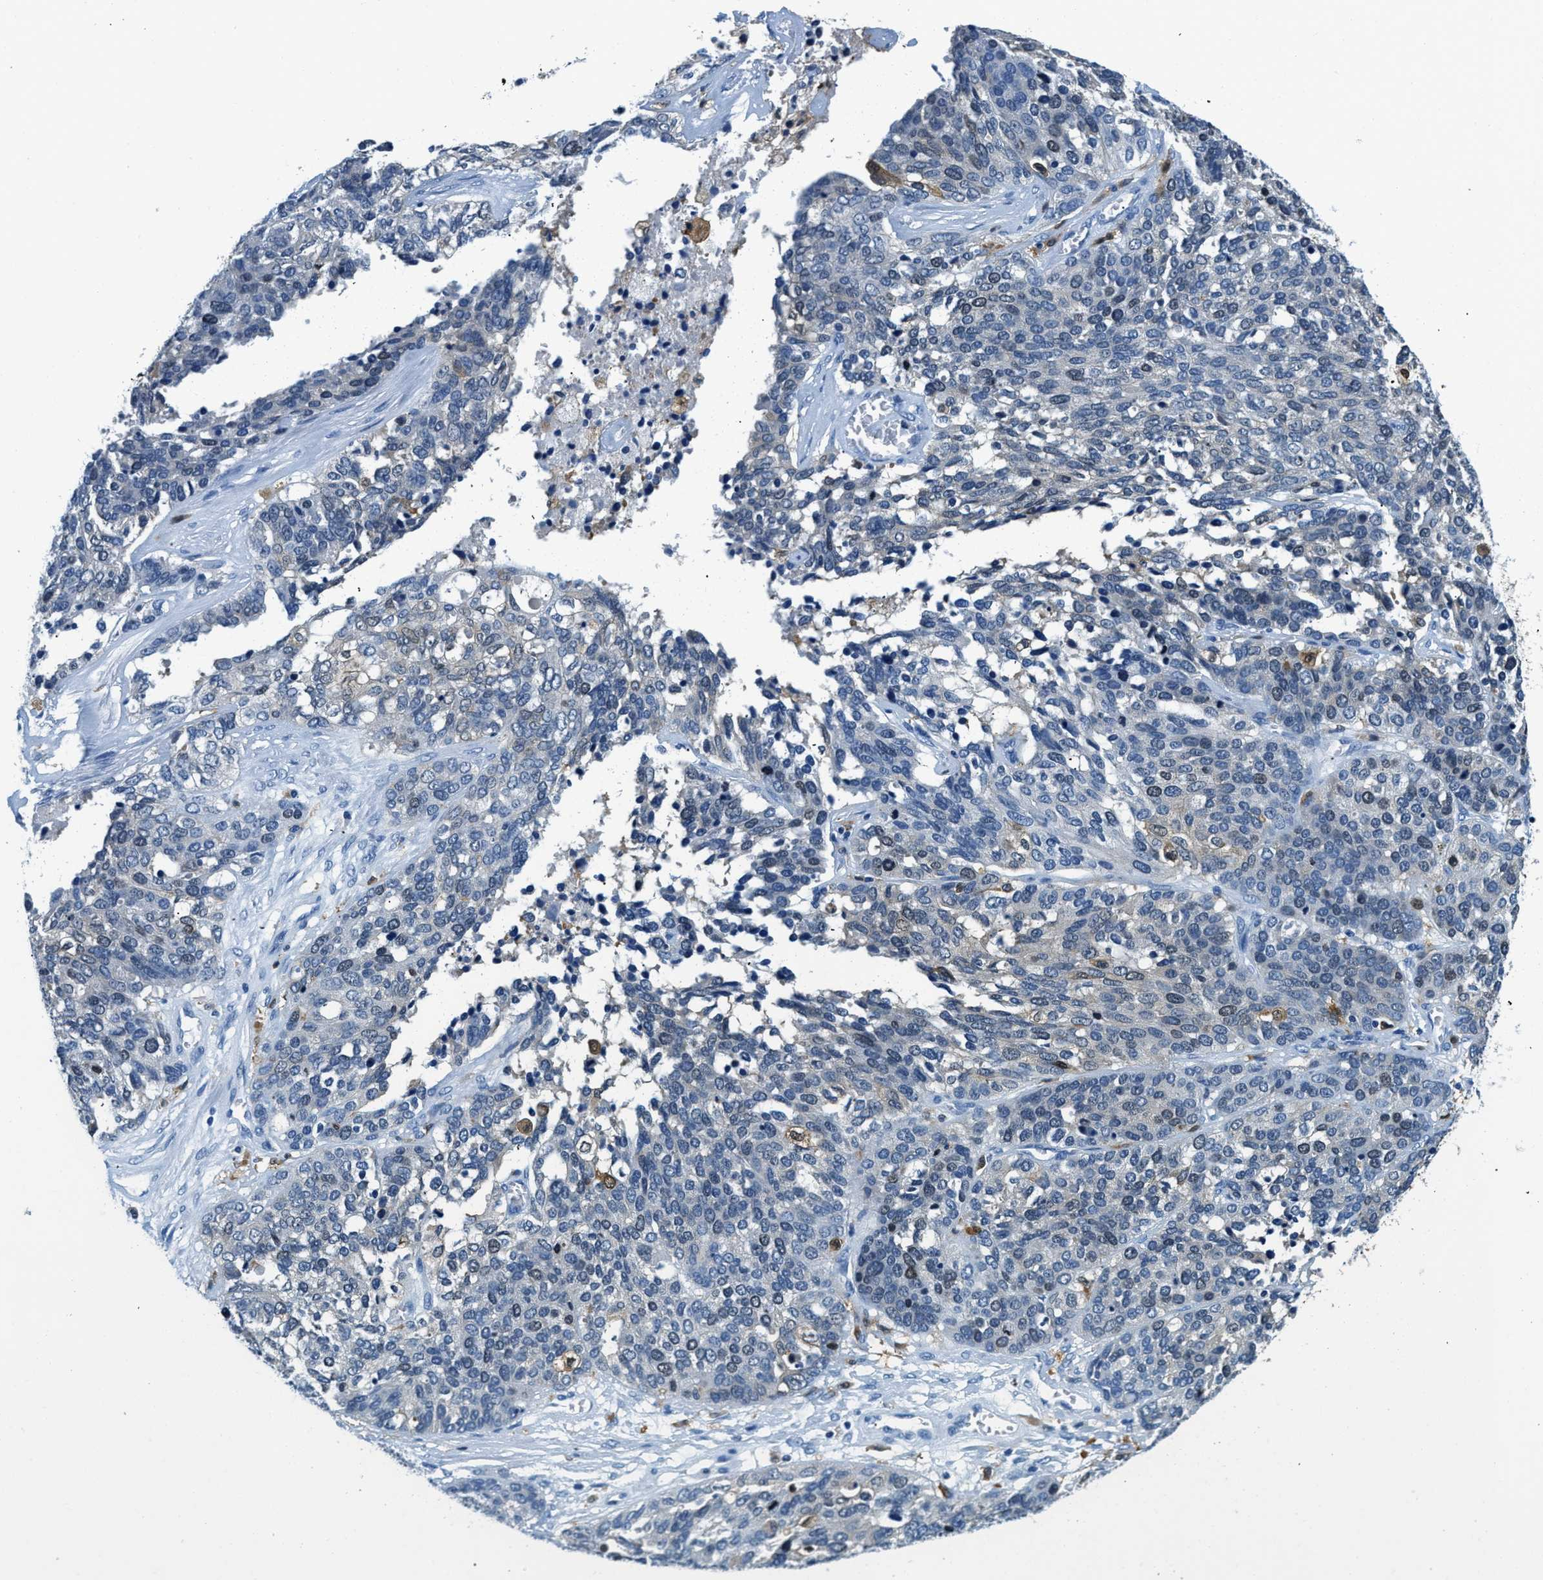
{"staining": {"intensity": "negative", "quantity": "none", "location": "none"}, "tissue": "ovarian cancer", "cell_type": "Tumor cells", "image_type": "cancer", "snomed": [{"axis": "morphology", "description": "Cystadenocarcinoma, serous, NOS"}, {"axis": "topography", "description": "Ovary"}], "caption": "Photomicrograph shows no protein positivity in tumor cells of ovarian serous cystadenocarcinoma tissue. (DAB immunohistochemistry visualized using brightfield microscopy, high magnification).", "gene": "CAPG", "patient": {"sex": "female", "age": 44}}